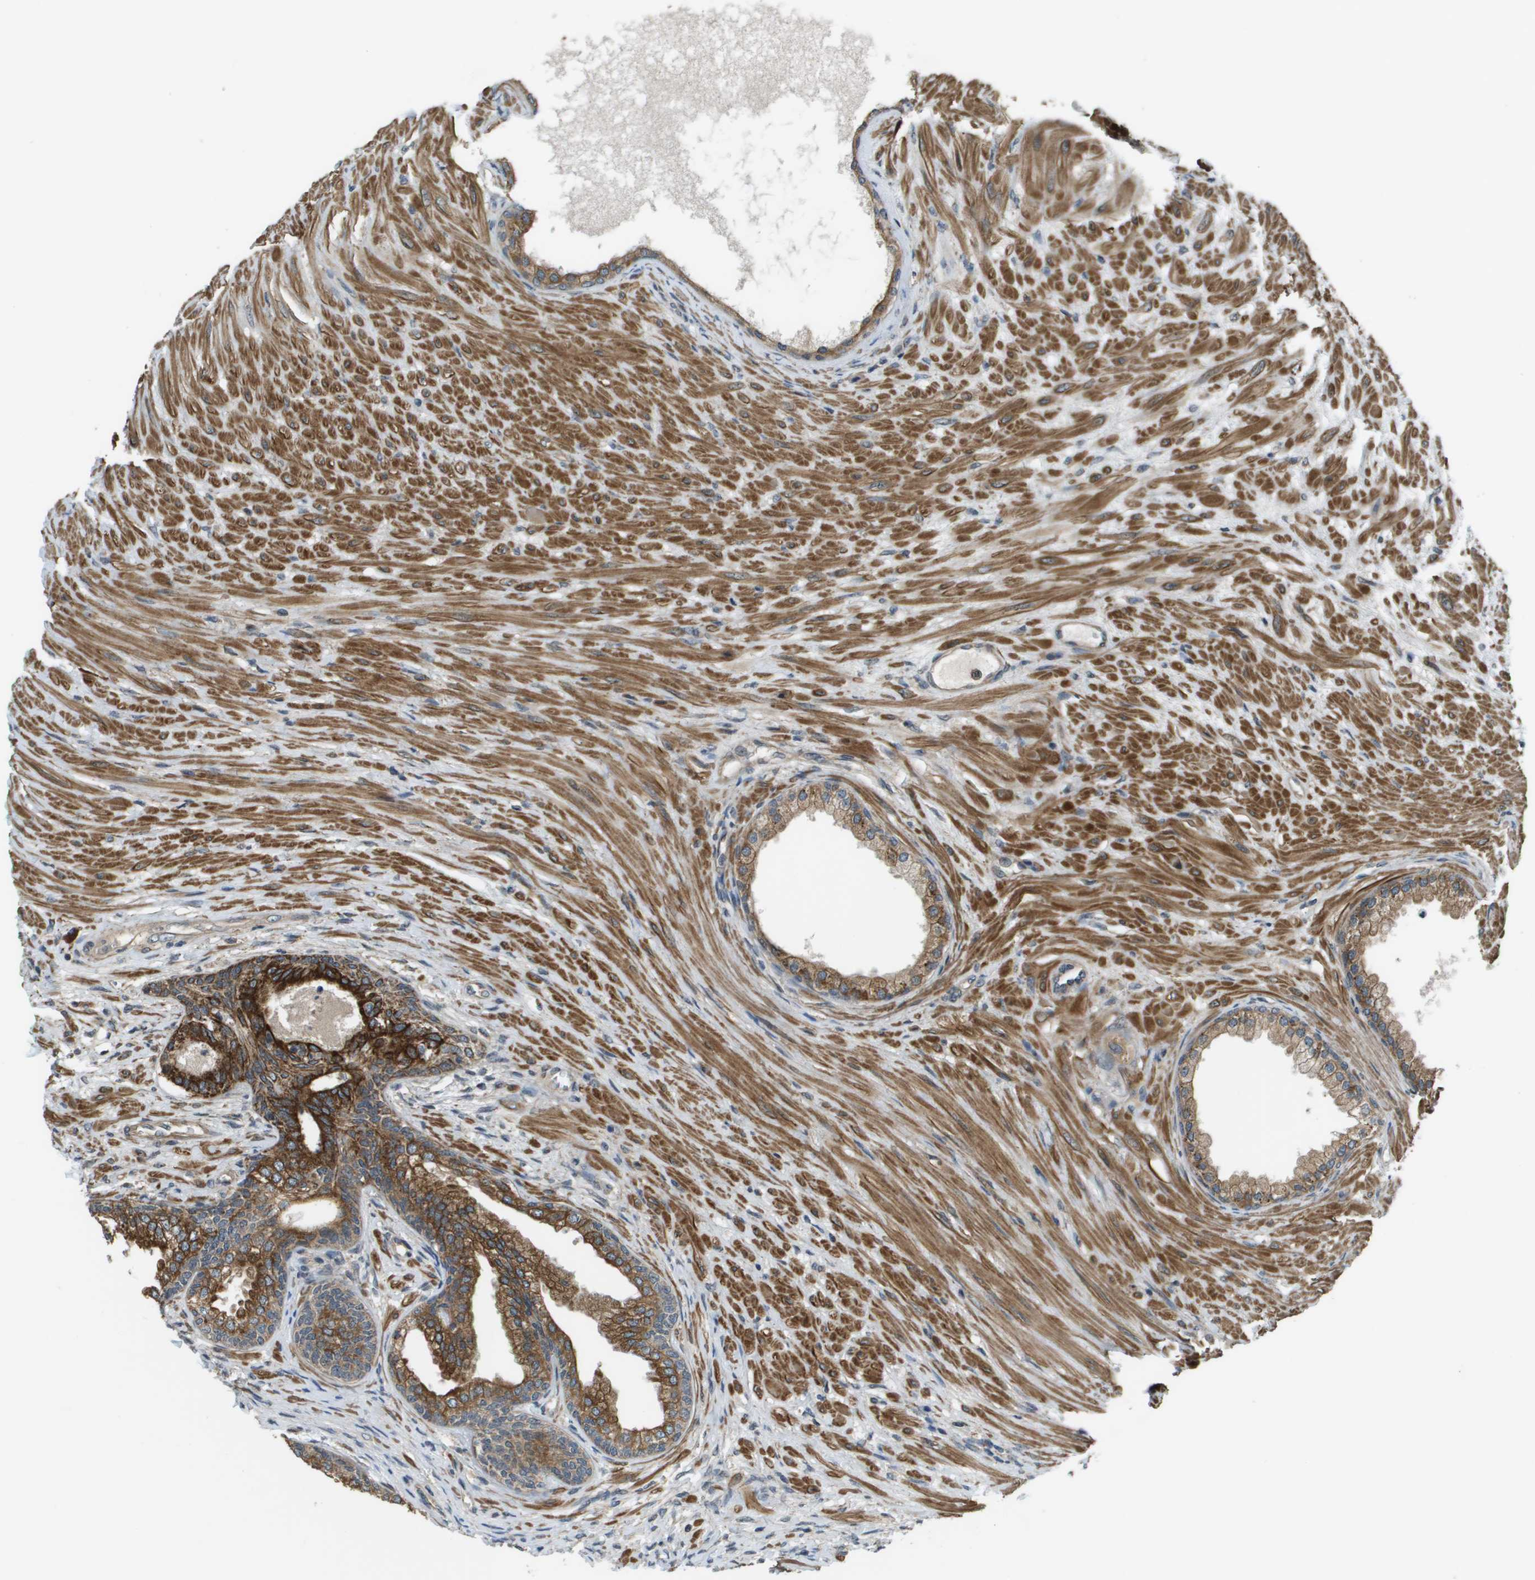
{"staining": {"intensity": "strong", "quantity": ">75%", "location": "cytoplasmic/membranous"}, "tissue": "prostate", "cell_type": "Glandular cells", "image_type": "normal", "snomed": [{"axis": "morphology", "description": "Normal tissue, NOS"}, {"axis": "topography", "description": "Prostate"}], "caption": "Immunohistochemistry (DAB) staining of benign prostate displays strong cytoplasmic/membranous protein positivity in about >75% of glandular cells. (Stains: DAB (3,3'-diaminobenzidine) in brown, nuclei in blue, Microscopy: brightfield microscopy at high magnification).", "gene": "CDKN2C", "patient": {"sex": "male", "age": 76}}